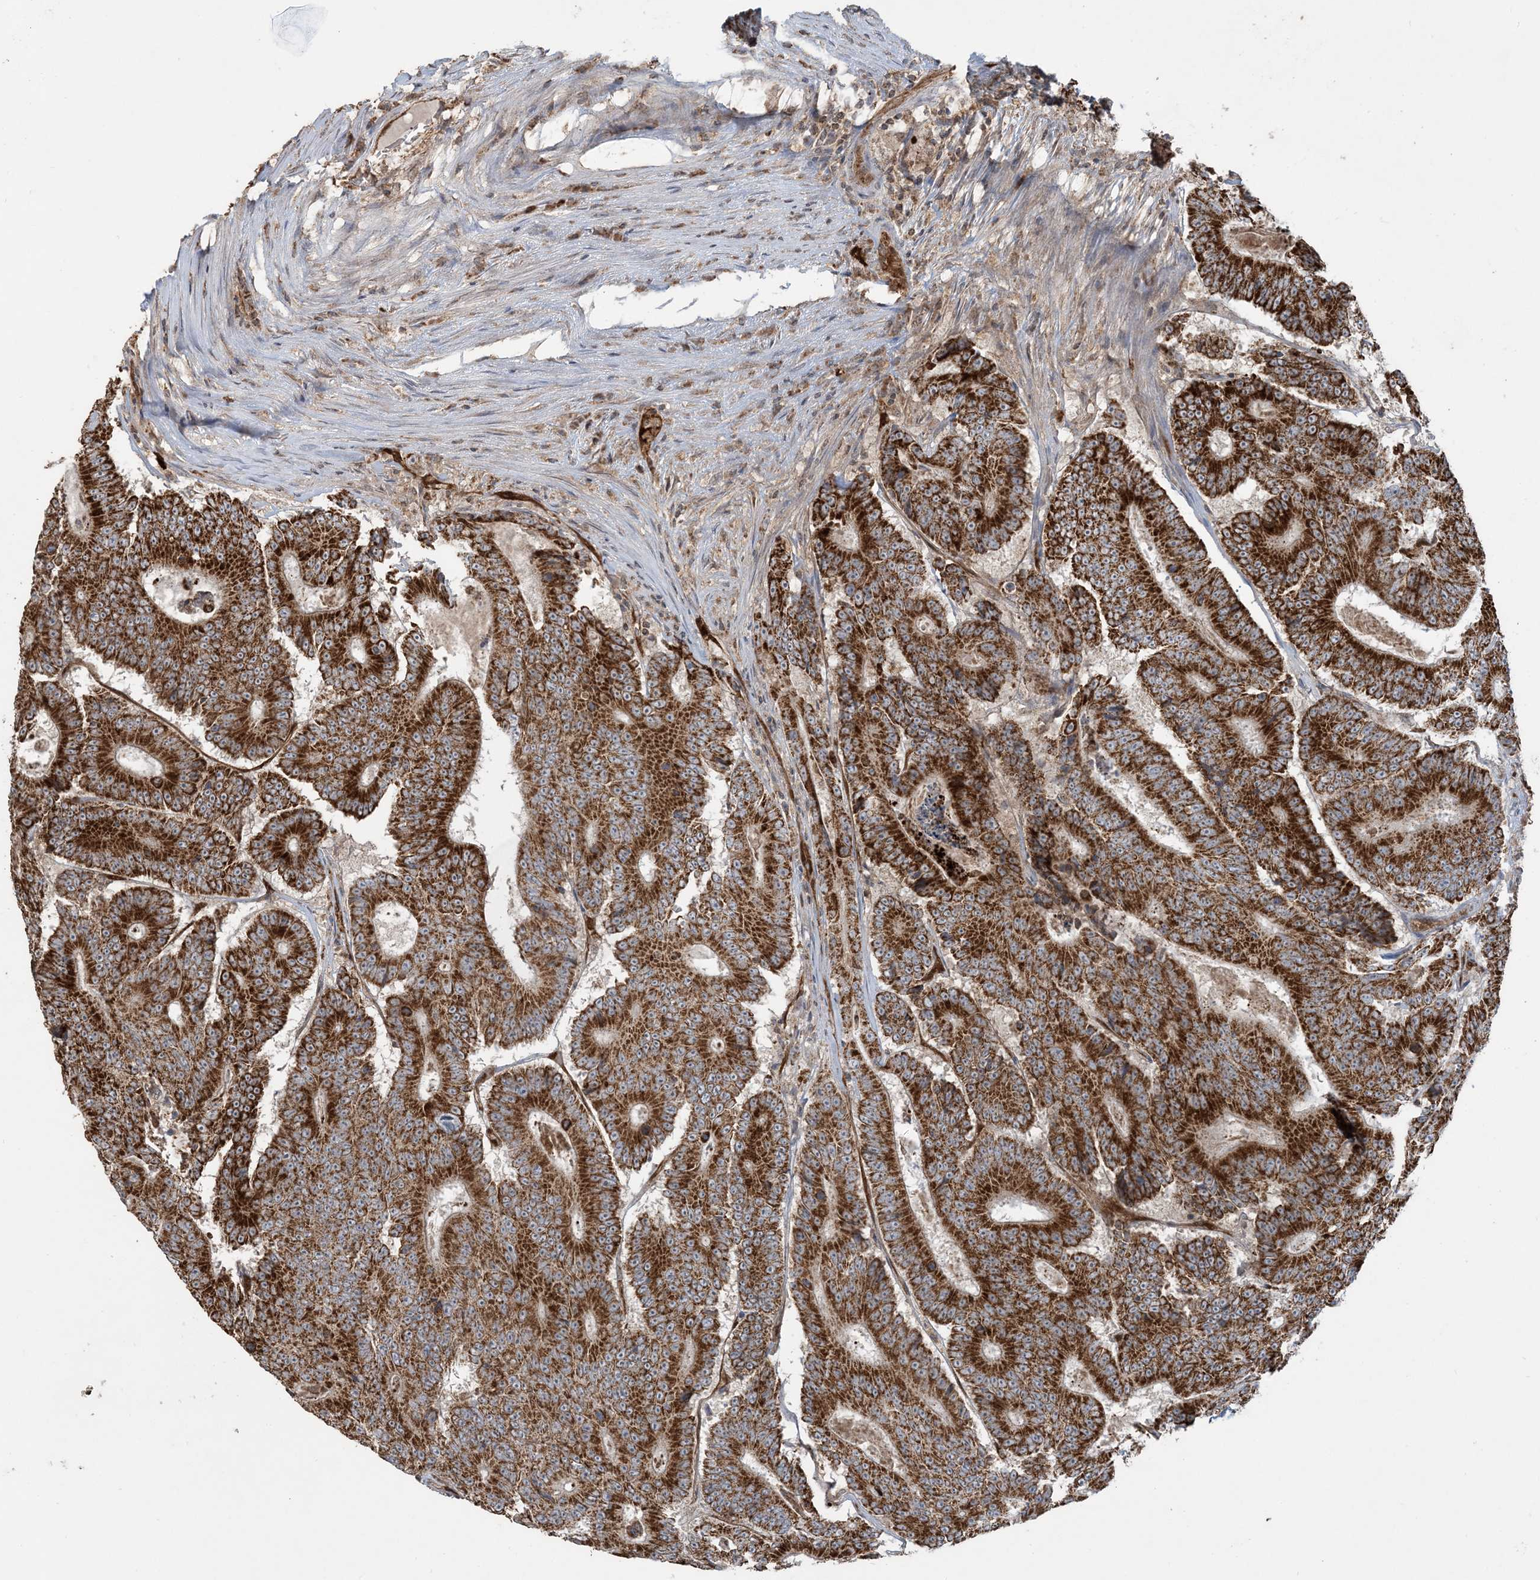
{"staining": {"intensity": "strong", "quantity": ">75%", "location": "cytoplasmic/membranous"}, "tissue": "colorectal cancer", "cell_type": "Tumor cells", "image_type": "cancer", "snomed": [{"axis": "morphology", "description": "Adenocarcinoma, NOS"}, {"axis": "topography", "description": "Colon"}], "caption": "Immunohistochemistry (IHC) staining of colorectal cancer, which reveals high levels of strong cytoplasmic/membranous expression in about >75% of tumor cells indicating strong cytoplasmic/membranous protein expression. The staining was performed using DAB (3,3'-diaminobenzidine) (brown) for protein detection and nuclei were counterstained in hematoxylin (blue).", "gene": "PPM1F", "patient": {"sex": "male", "age": 83}}